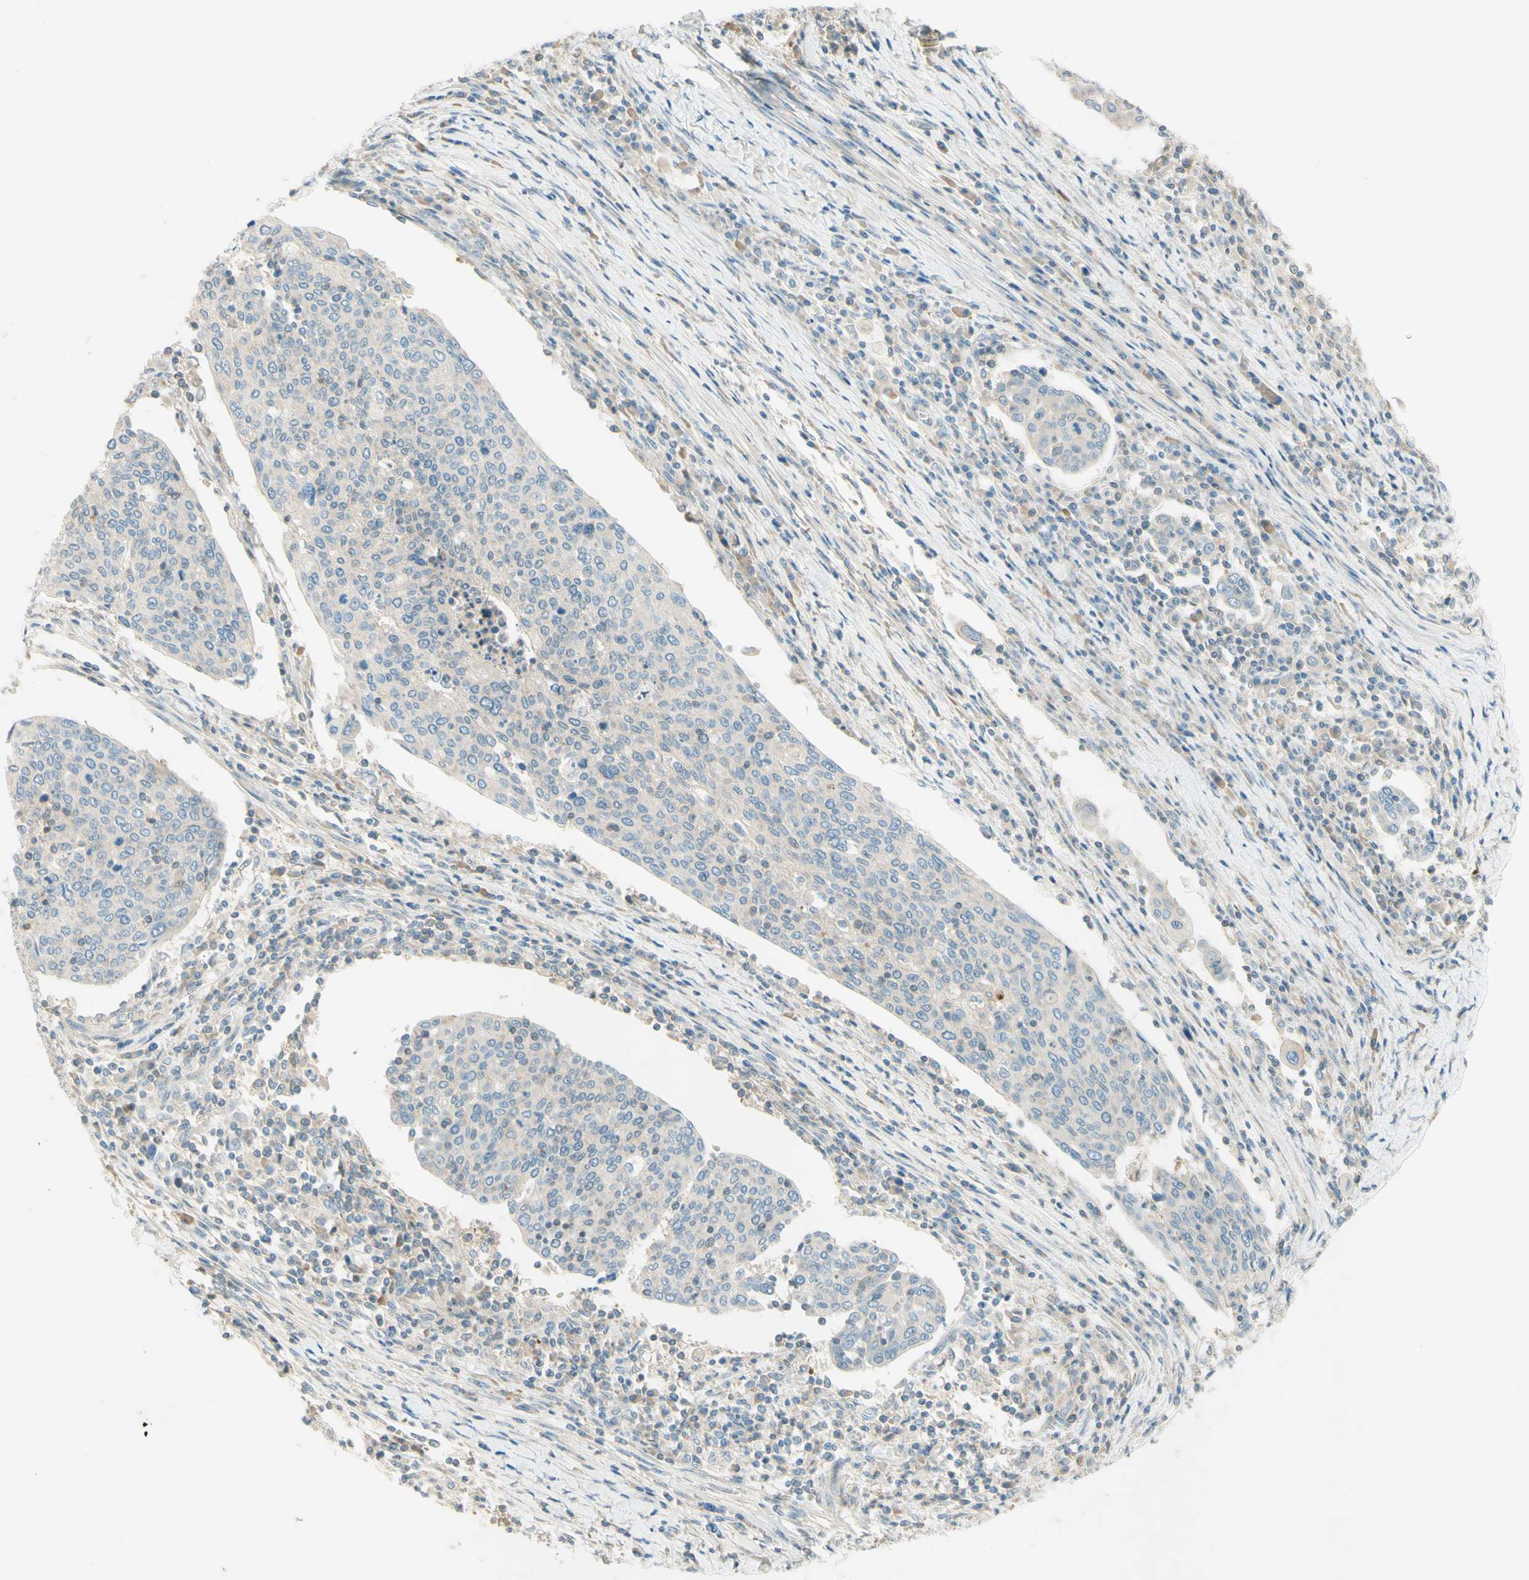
{"staining": {"intensity": "weak", "quantity": "<25%", "location": "cytoplasmic/membranous"}, "tissue": "cervical cancer", "cell_type": "Tumor cells", "image_type": "cancer", "snomed": [{"axis": "morphology", "description": "Squamous cell carcinoma, NOS"}, {"axis": "topography", "description": "Cervix"}], "caption": "Cervical cancer (squamous cell carcinoma) stained for a protein using immunohistochemistry exhibits no positivity tumor cells.", "gene": "PROM1", "patient": {"sex": "female", "age": 40}}